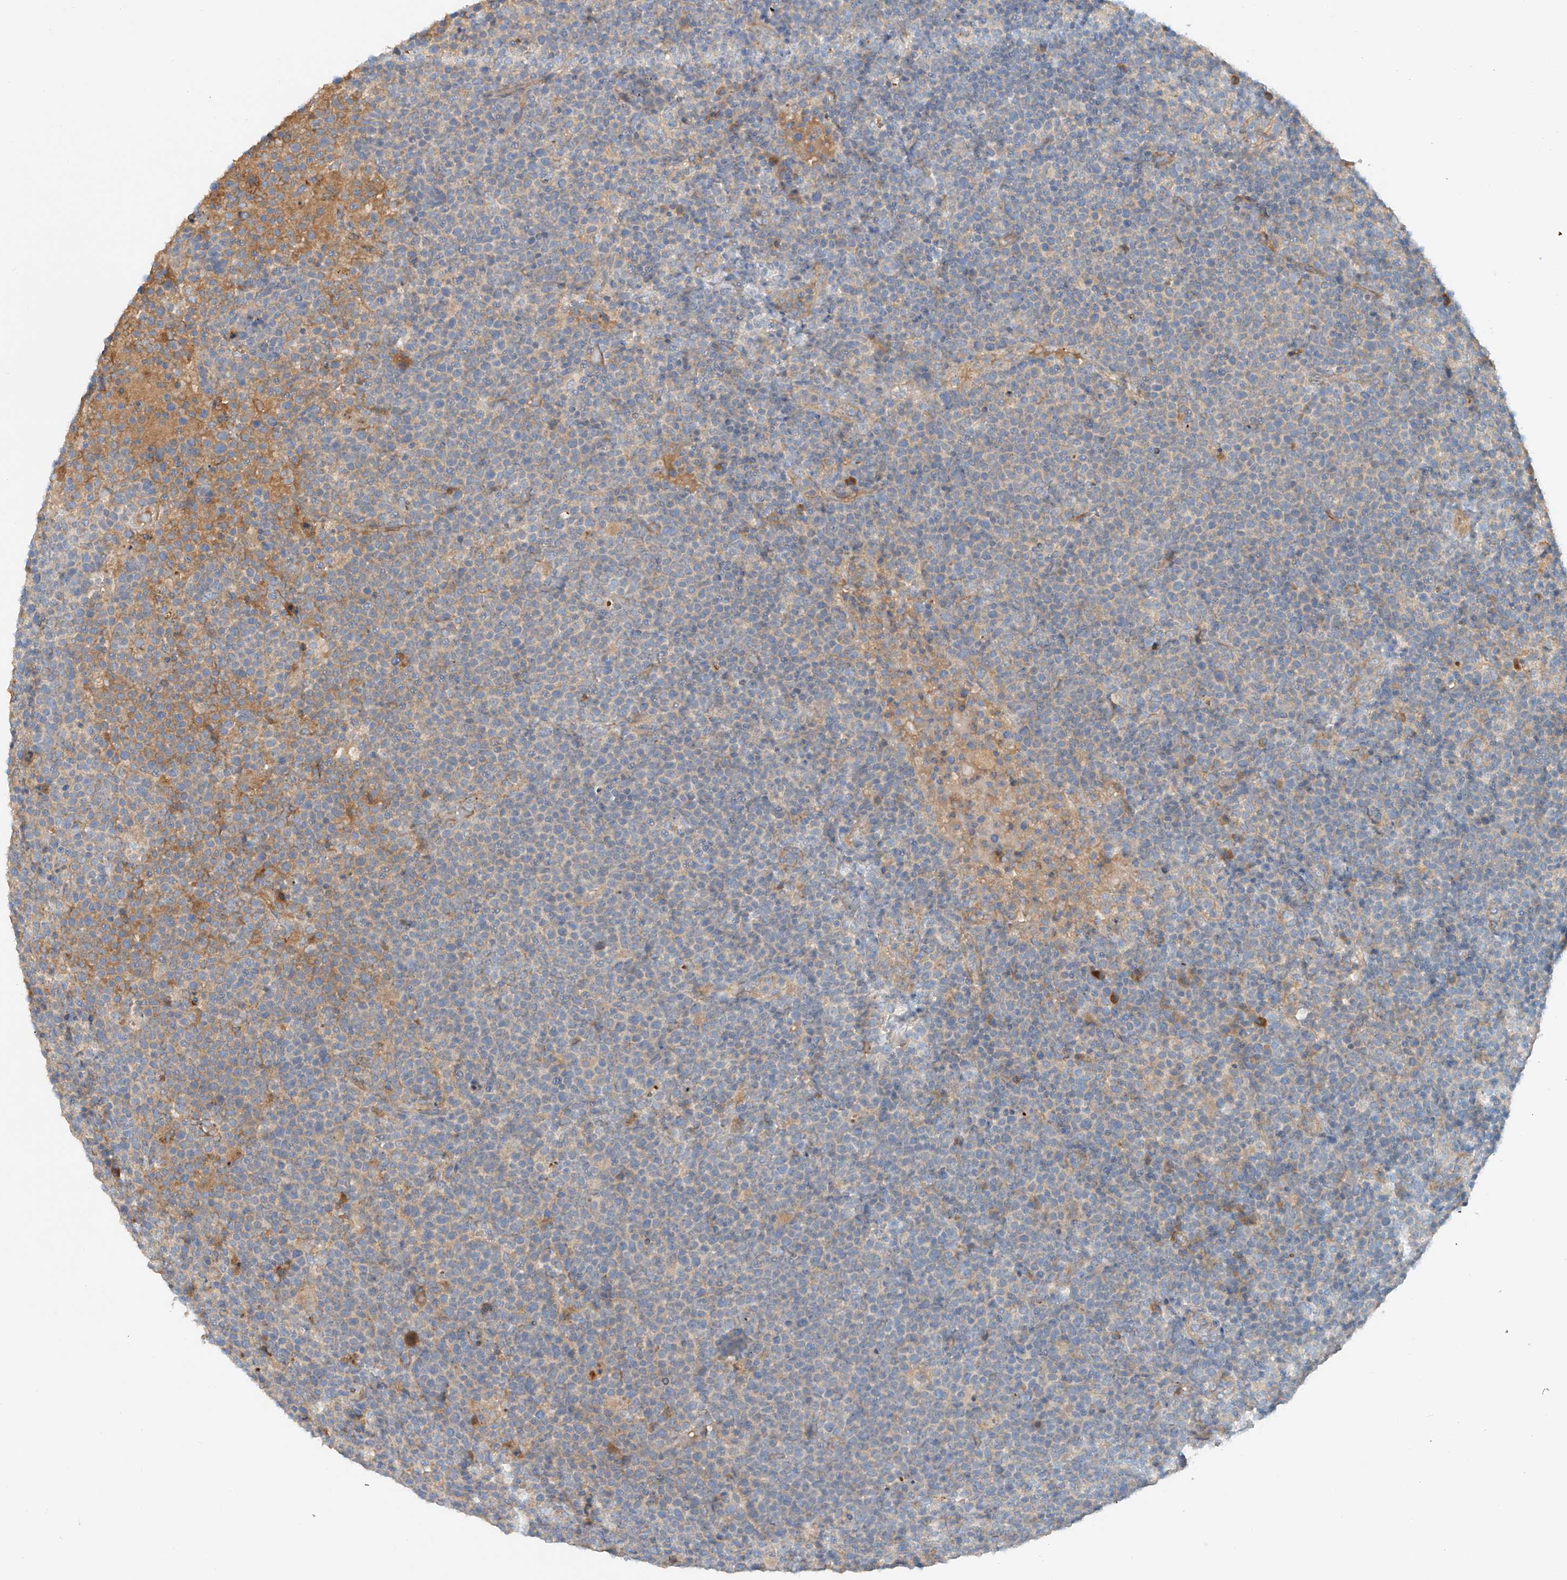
{"staining": {"intensity": "negative", "quantity": "none", "location": "none"}, "tissue": "lymphoma", "cell_type": "Tumor cells", "image_type": "cancer", "snomed": [{"axis": "morphology", "description": "Malignant lymphoma, non-Hodgkin's type, High grade"}, {"axis": "topography", "description": "Lymph node"}], "caption": "Immunohistochemical staining of lymphoma shows no significant expression in tumor cells.", "gene": "LYRM9", "patient": {"sex": "male", "age": 61}}